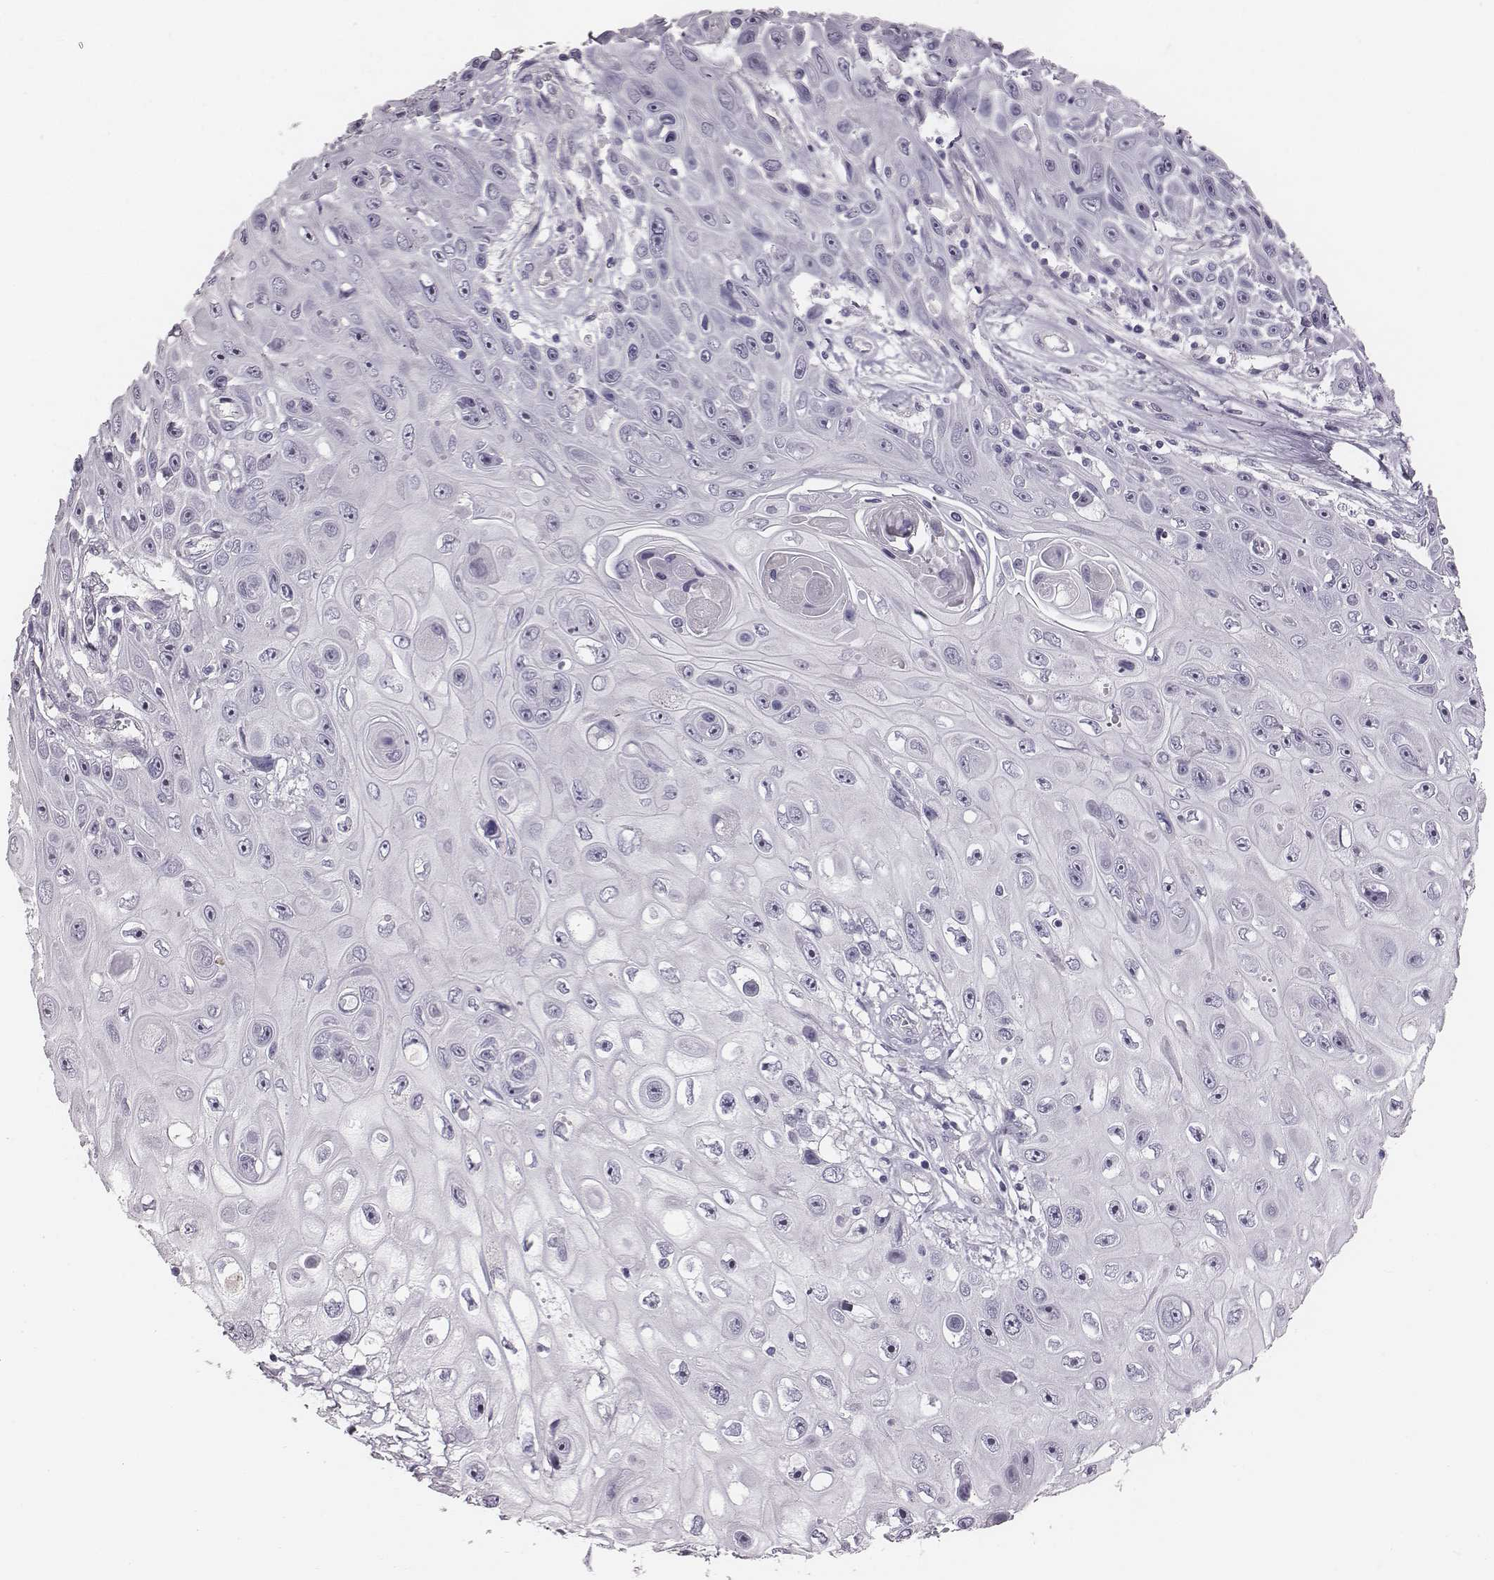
{"staining": {"intensity": "negative", "quantity": "none", "location": "none"}, "tissue": "skin cancer", "cell_type": "Tumor cells", "image_type": "cancer", "snomed": [{"axis": "morphology", "description": "Squamous cell carcinoma, NOS"}, {"axis": "topography", "description": "Skin"}], "caption": "Immunohistochemistry micrograph of skin cancer (squamous cell carcinoma) stained for a protein (brown), which displays no positivity in tumor cells.", "gene": "CACNG4", "patient": {"sex": "male", "age": 82}}